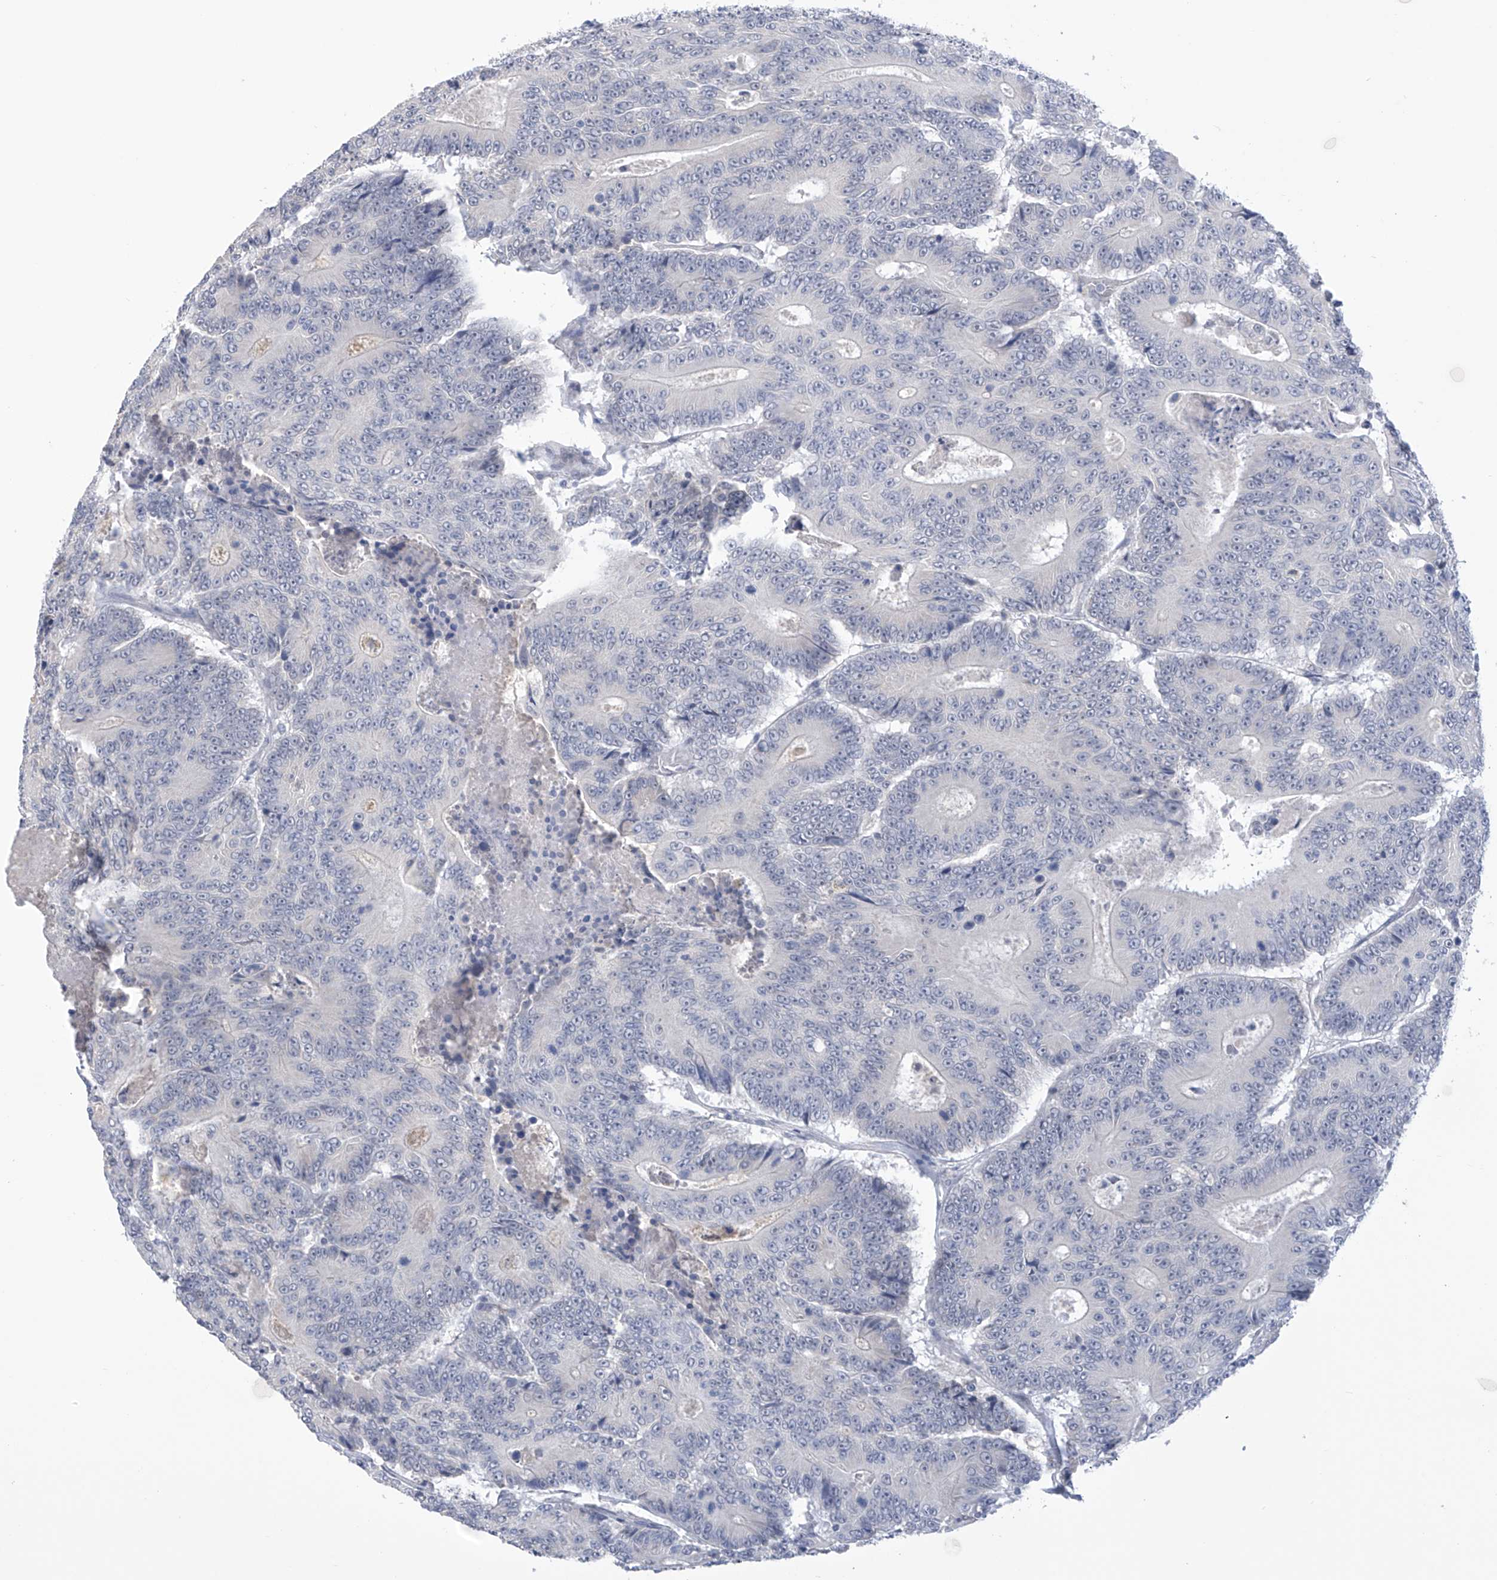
{"staining": {"intensity": "negative", "quantity": "none", "location": "none"}, "tissue": "colorectal cancer", "cell_type": "Tumor cells", "image_type": "cancer", "snomed": [{"axis": "morphology", "description": "Adenocarcinoma, NOS"}, {"axis": "topography", "description": "Colon"}], "caption": "Immunohistochemistry (IHC) of human colorectal adenocarcinoma exhibits no staining in tumor cells.", "gene": "IBA57", "patient": {"sex": "male", "age": 83}}